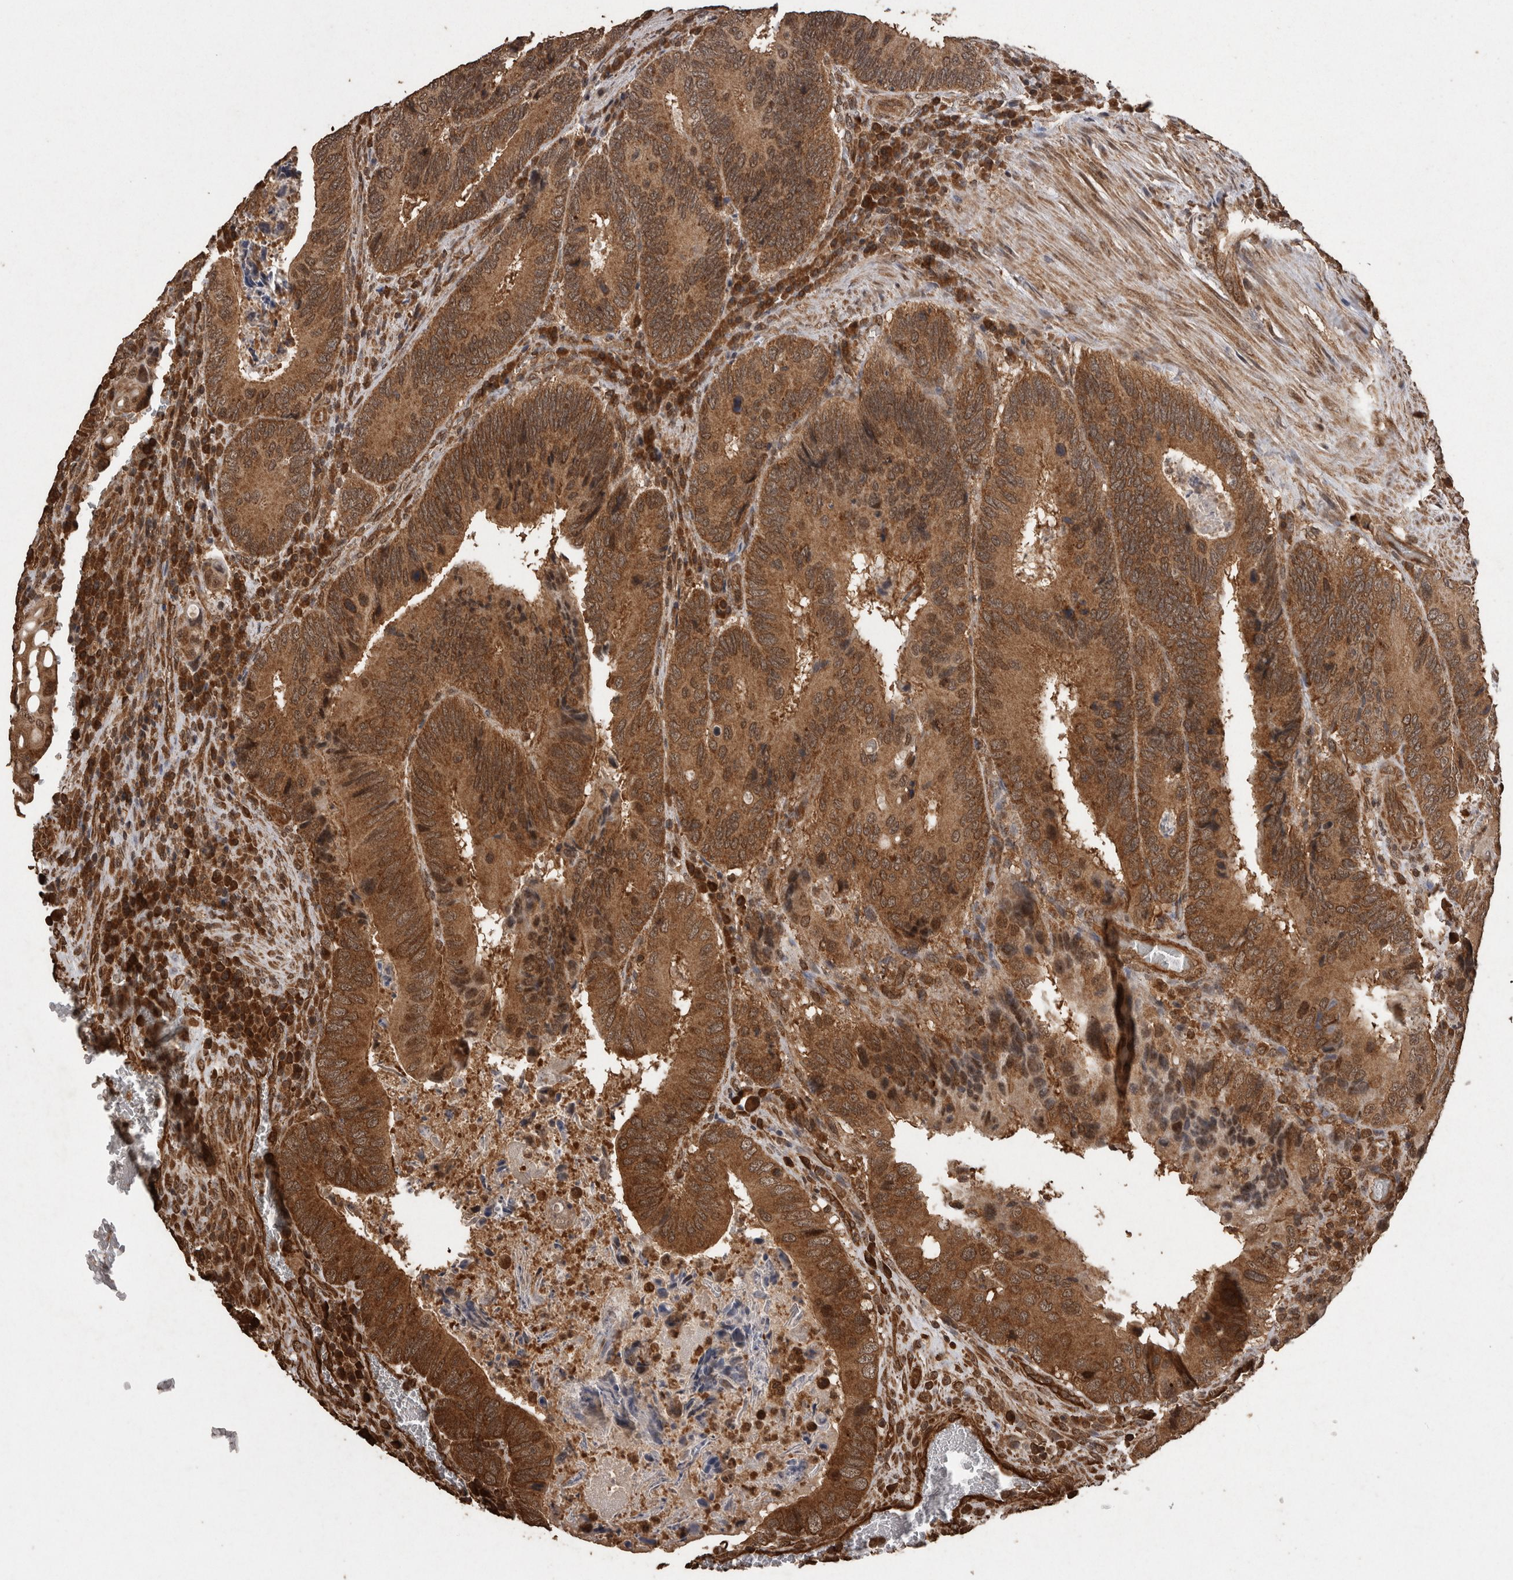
{"staining": {"intensity": "strong", "quantity": ">75%", "location": "cytoplasmic/membranous"}, "tissue": "colorectal cancer", "cell_type": "Tumor cells", "image_type": "cancer", "snomed": [{"axis": "morphology", "description": "Adenocarcinoma, NOS"}, {"axis": "topography", "description": "Colon"}], "caption": "Colorectal cancer (adenocarcinoma) stained for a protein (brown) exhibits strong cytoplasmic/membranous positive staining in approximately >75% of tumor cells.", "gene": "PINK1", "patient": {"sex": "male", "age": 72}}